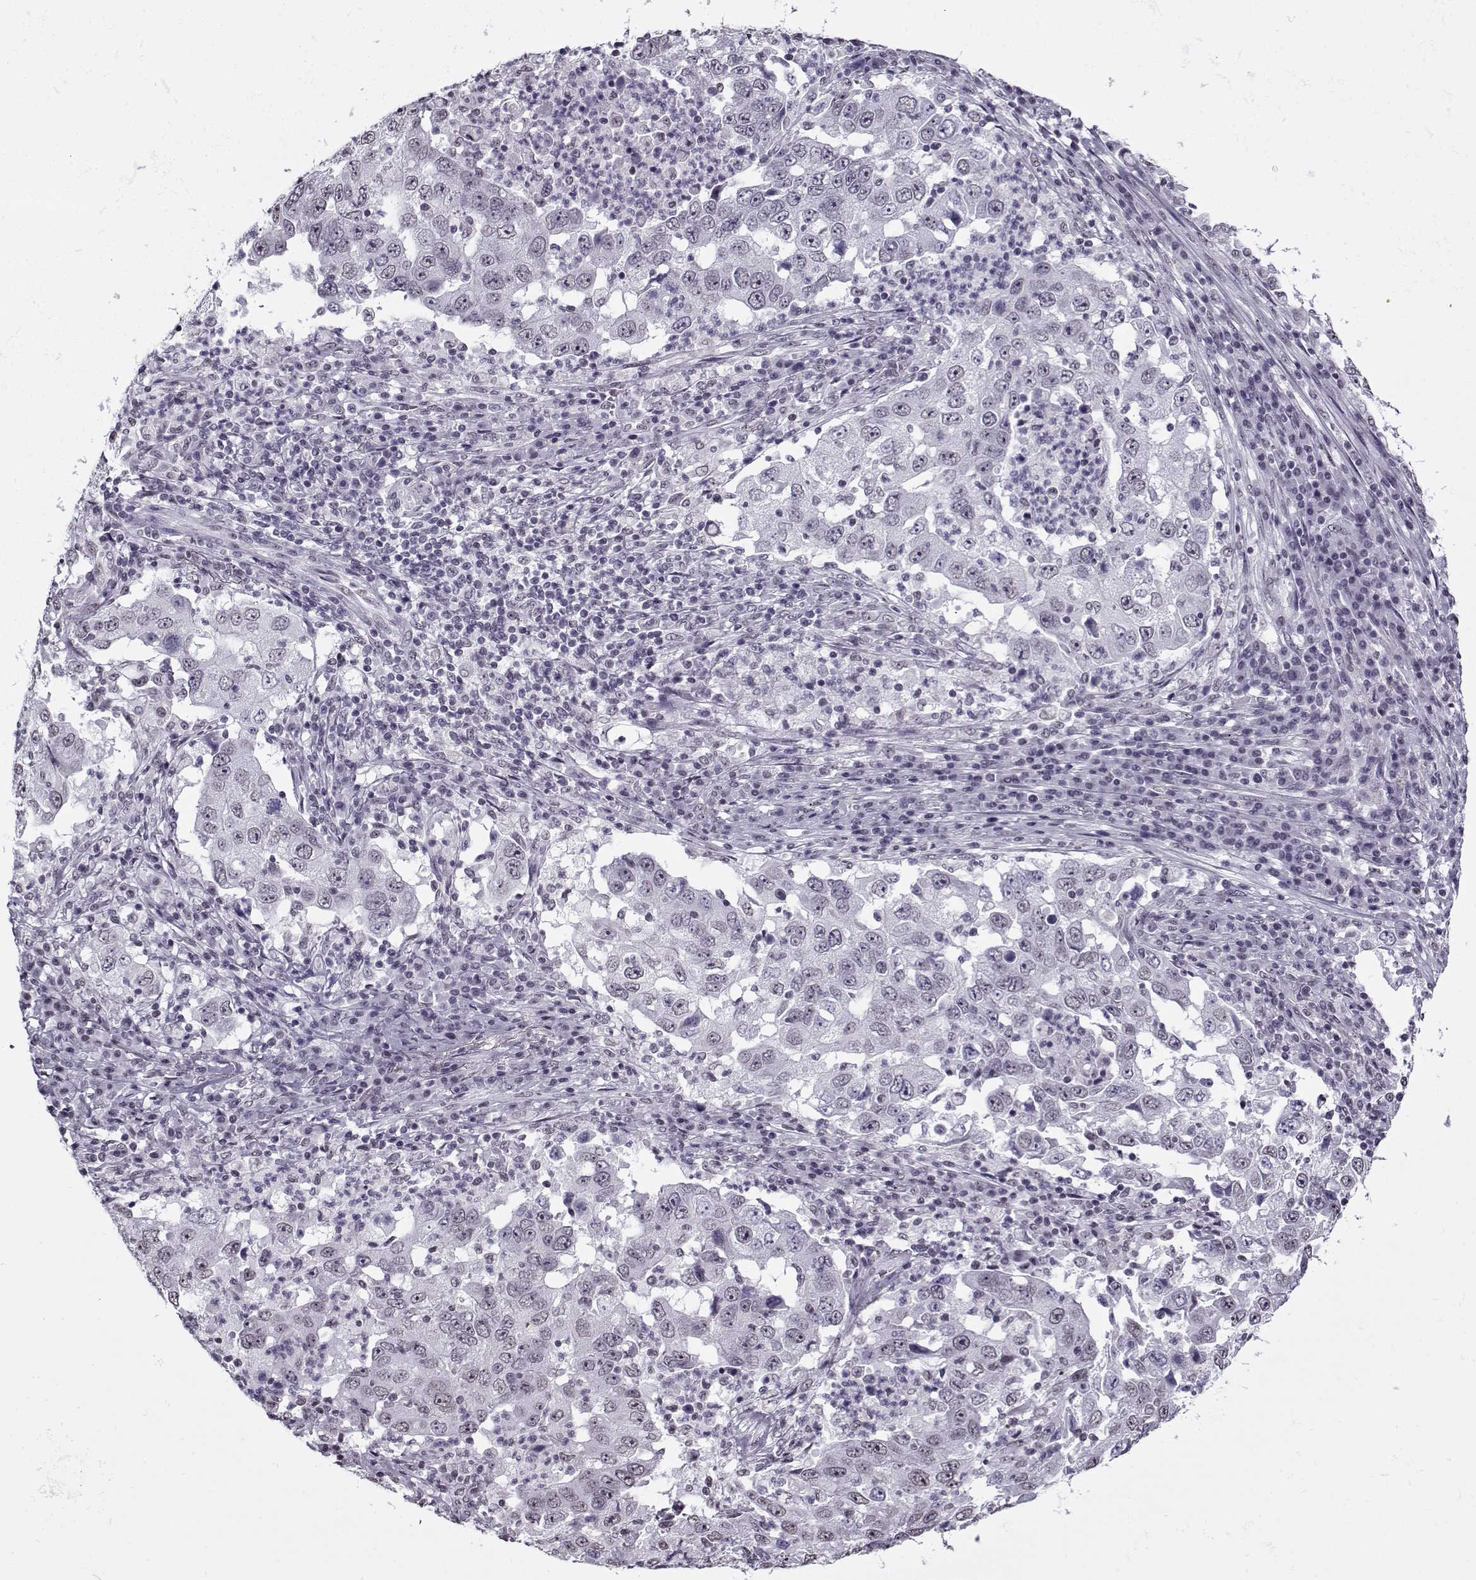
{"staining": {"intensity": "negative", "quantity": "none", "location": "none"}, "tissue": "lung cancer", "cell_type": "Tumor cells", "image_type": "cancer", "snomed": [{"axis": "morphology", "description": "Adenocarcinoma, NOS"}, {"axis": "topography", "description": "Lung"}], "caption": "Tumor cells show no significant staining in lung adenocarcinoma. Nuclei are stained in blue.", "gene": "PRMT8", "patient": {"sex": "male", "age": 73}}